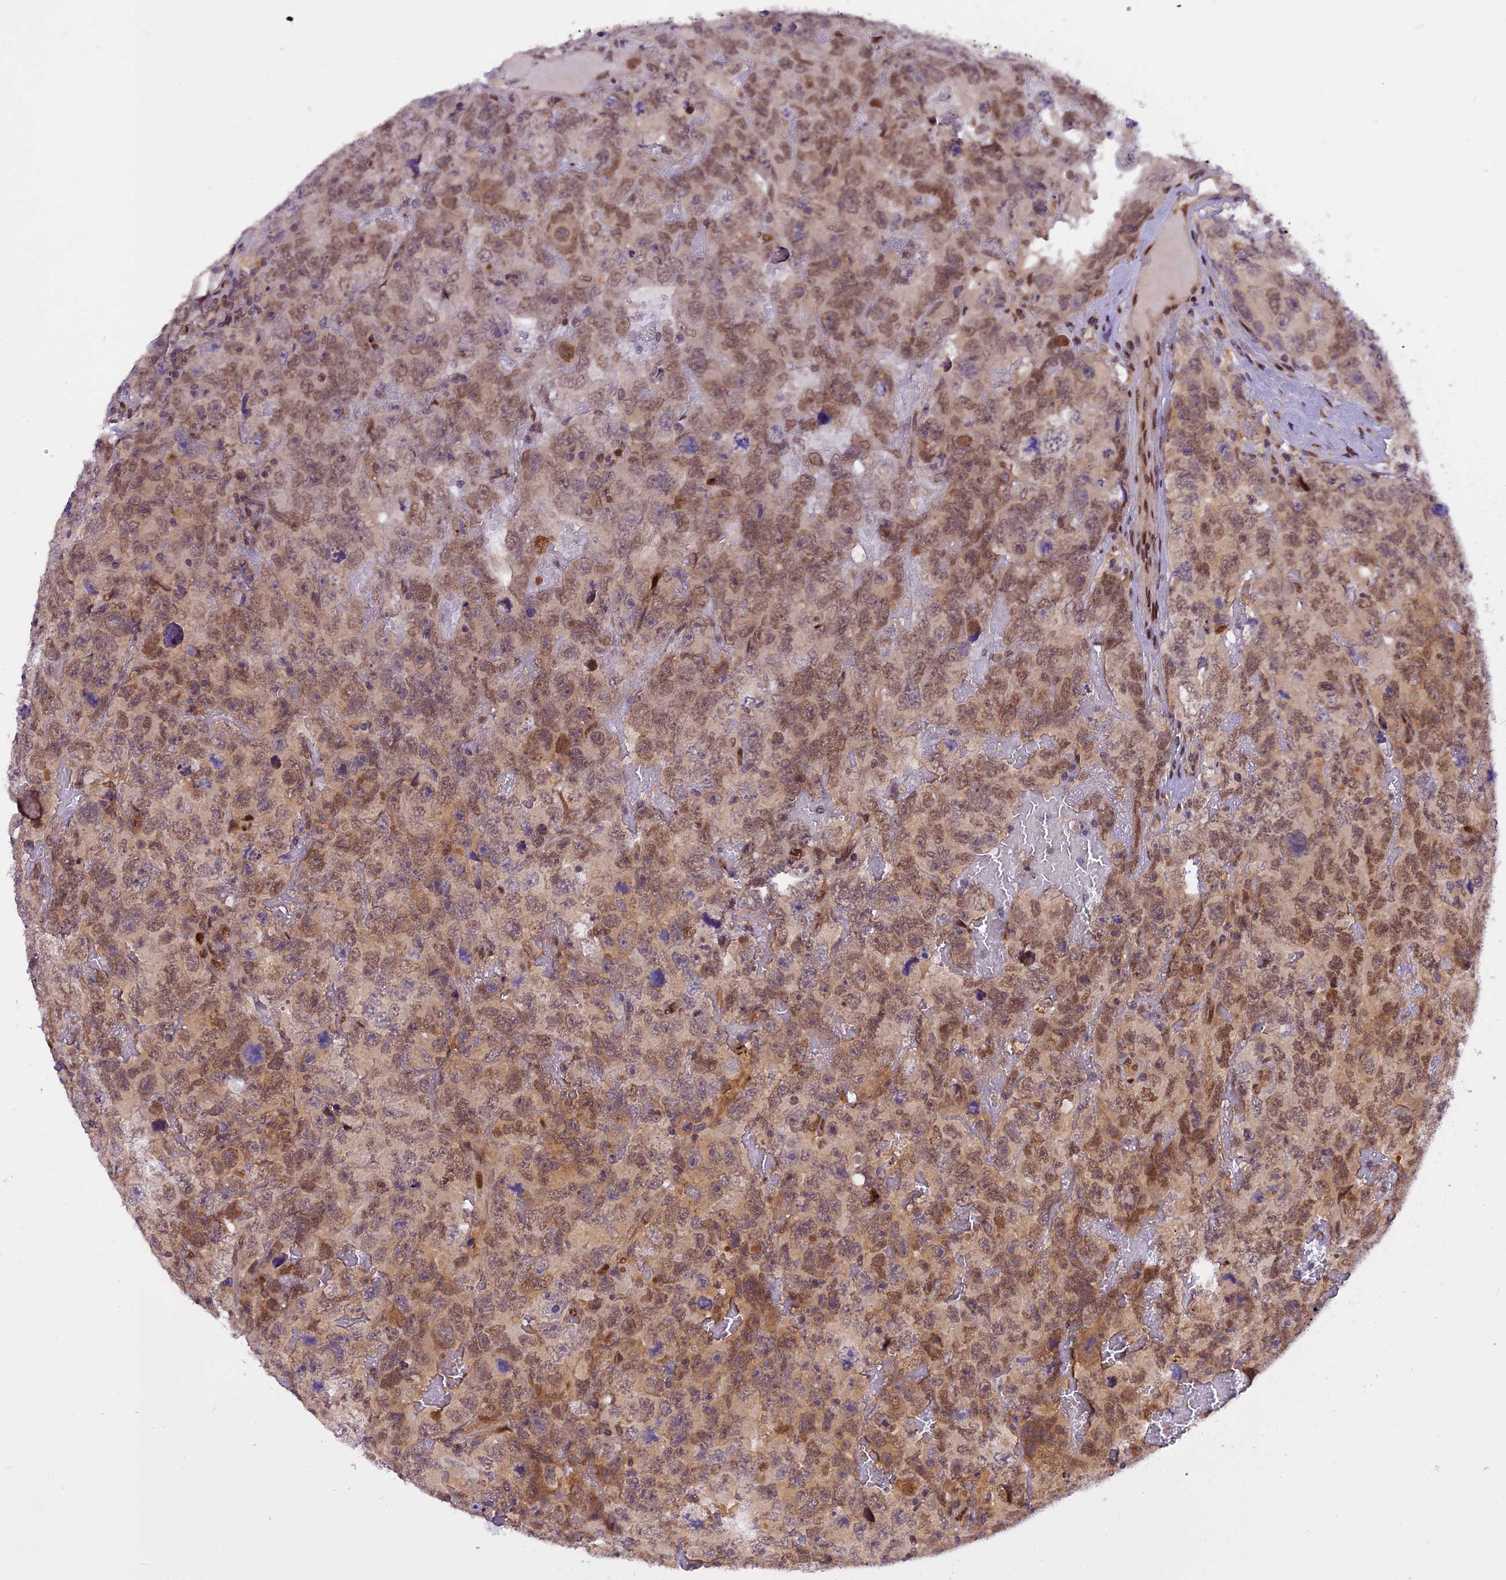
{"staining": {"intensity": "moderate", "quantity": ">75%", "location": "nuclear"}, "tissue": "testis cancer", "cell_type": "Tumor cells", "image_type": "cancer", "snomed": [{"axis": "morphology", "description": "Carcinoma, Embryonal, NOS"}, {"axis": "topography", "description": "Testis"}], "caption": "Immunohistochemistry (IHC) micrograph of testis cancer stained for a protein (brown), which reveals medium levels of moderate nuclear positivity in about >75% of tumor cells.", "gene": "RABGGTA", "patient": {"sex": "male", "age": 45}}